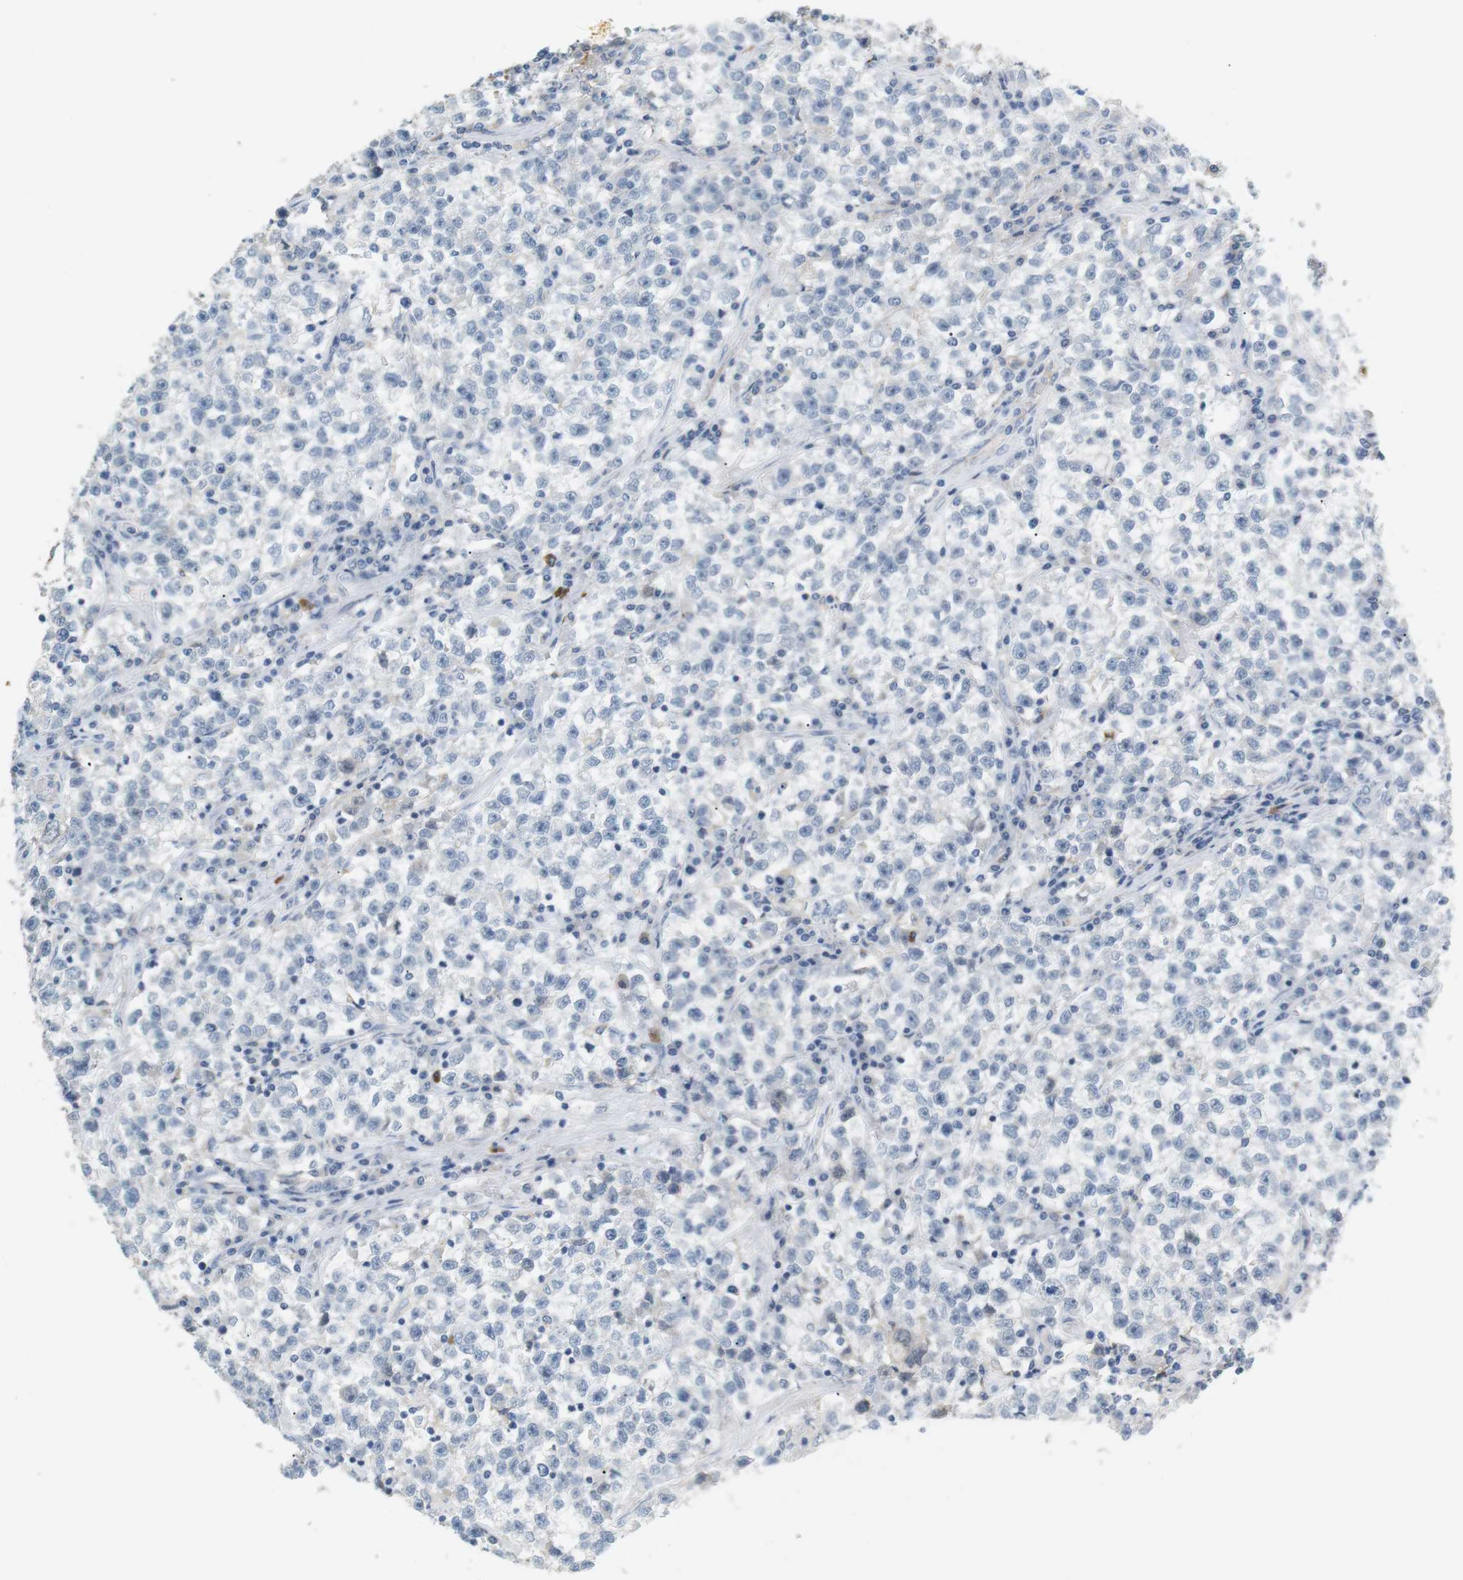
{"staining": {"intensity": "negative", "quantity": "none", "location": "none"}, "tissue": "testis cancer", "cell_type": "Tumor cells", "image_type": "cancer", "snomed": [{"axis": "morphology", "description": "Seminoma, NOS"}, {"axis": "topography", "description": "Testis"}], "caption": "Immunohistochemical staining of human seminoma (testis) demonstrates no significant expression in tumor cells.", "gene": "CD300E", "patient": {"sex": "male", "age": 22}}